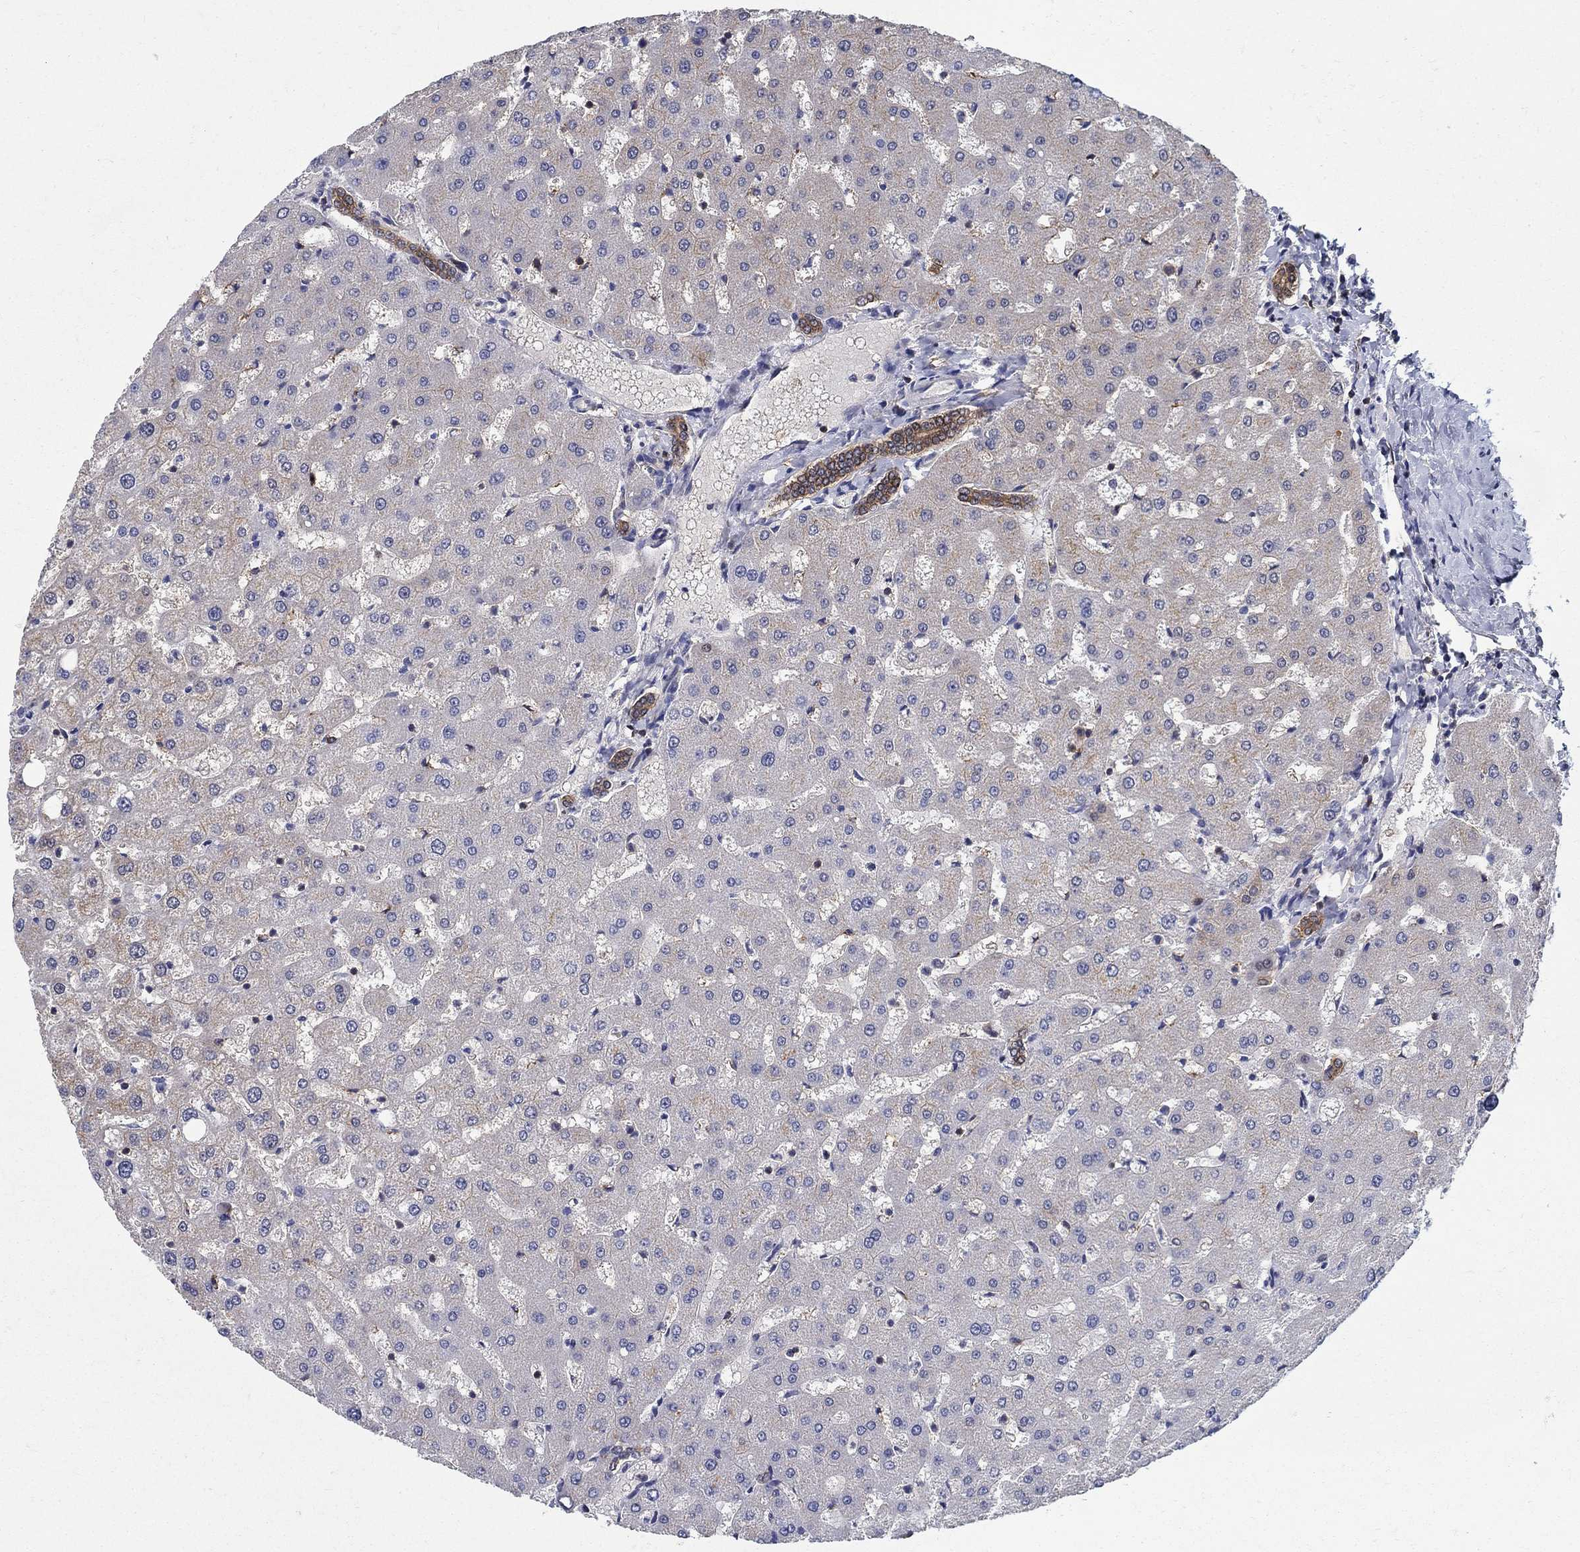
{"staining": {"intensity": "moderate", "quantity": ">75%", "location": "cytoplasmic/membranous"}, "tissue": "liver", "cell_type": "Cholangiocytes", "image_type": "normal", "snomed": [{"axis": "morphology", "description": "Normal tissue, NOS"}, {"axis": "topography", "description": "Liver"}], "caption": "DAB (3,3'-diaminobenzidine) immunohistochemical staining of benign human liver demonstrates moderate cytoplasmic/membranous protein staining in approximately >75% of cholangiocytes. The protein is stained brown, and the nuclei are stained in blue (DAB IHC with brightfield microscopy, high magnification).", "gene": "AGFG2", "patient": {"sex": "female", "age": 50}}